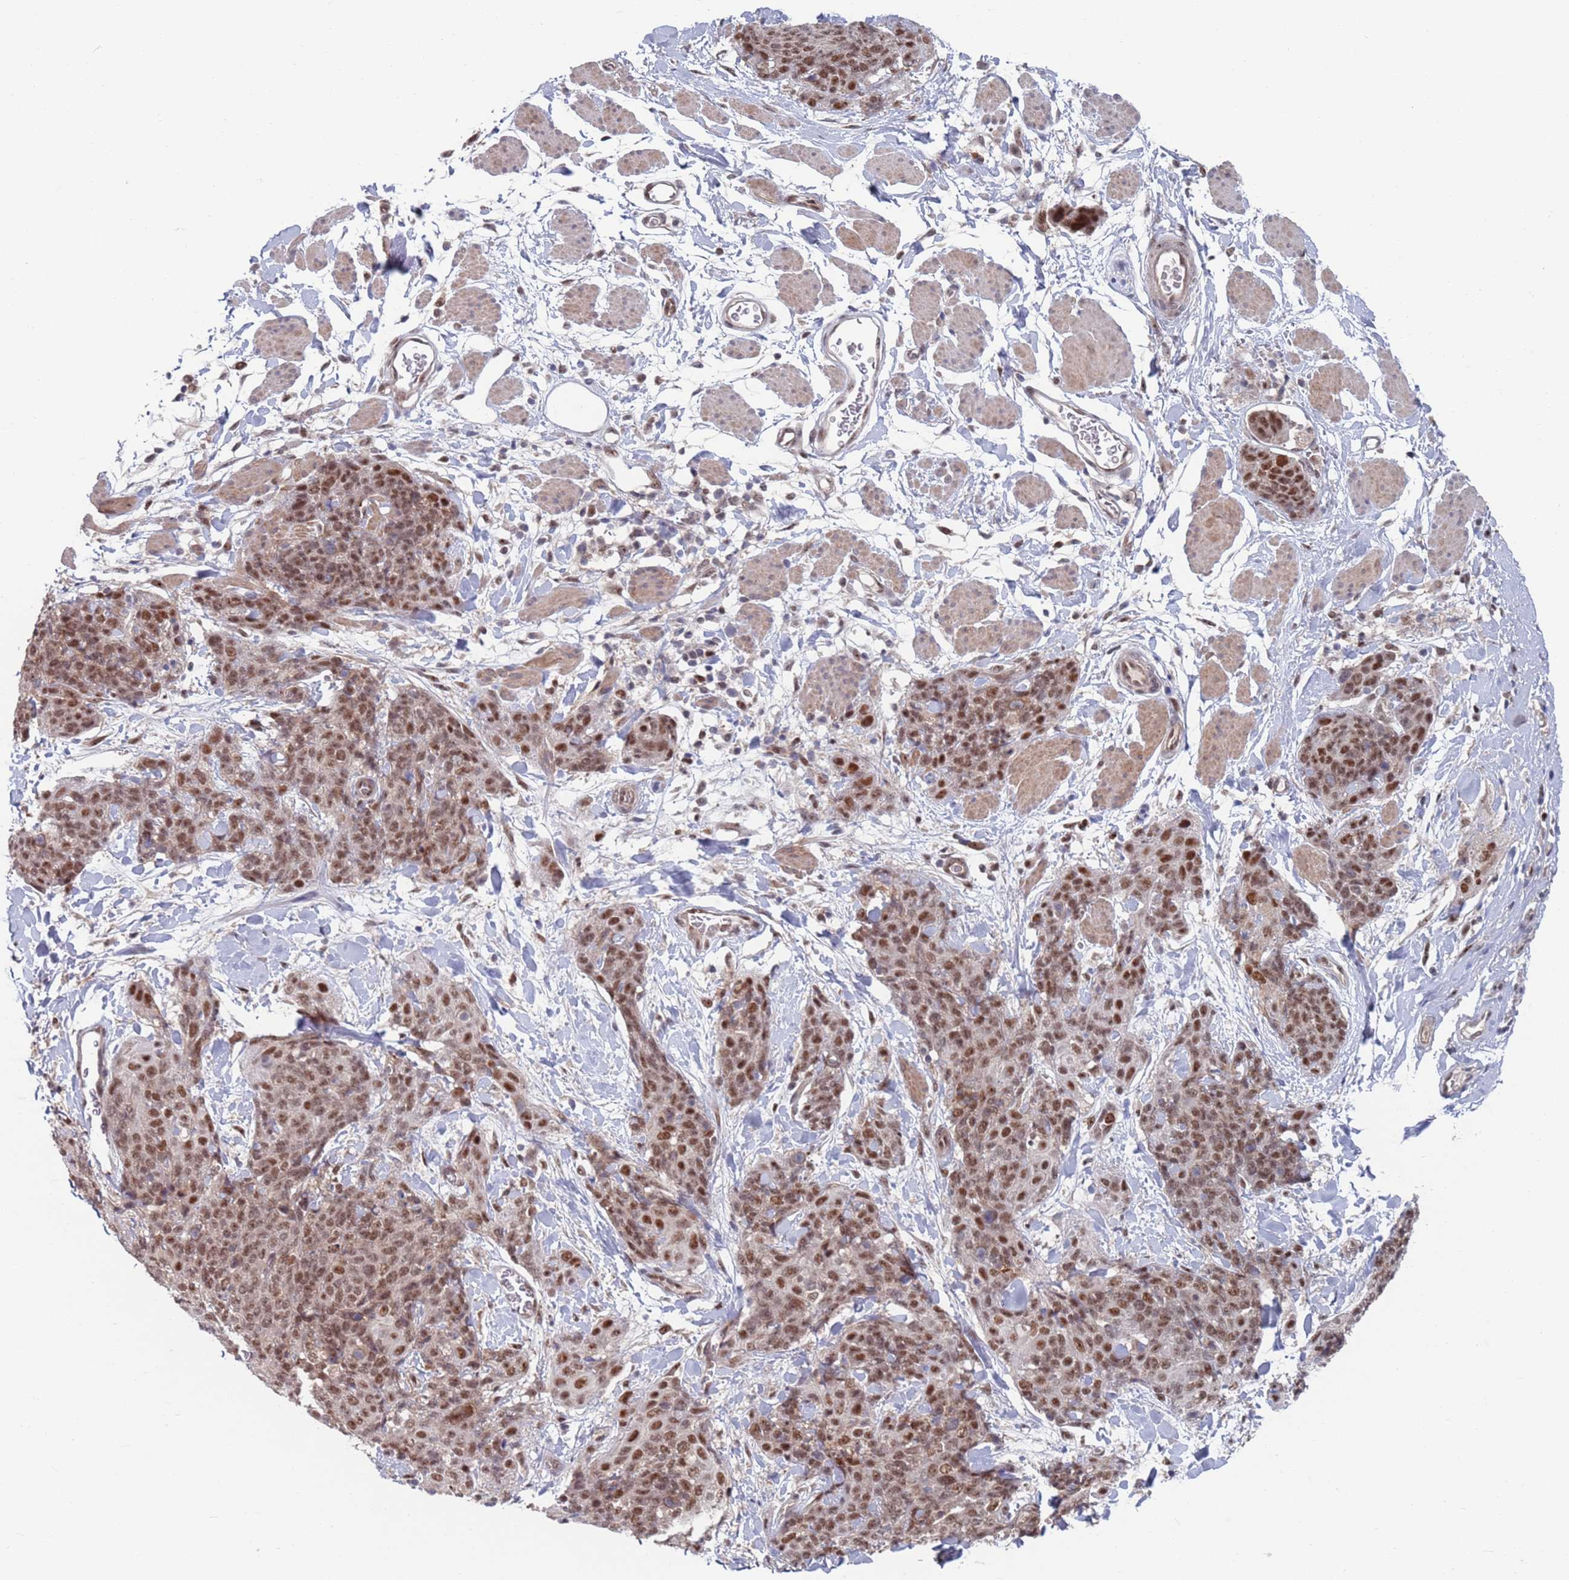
{"staining": {"intensity": "moderate", "quantity": ">75%", "location": "nuclear"}, "tissue": "skin cancer", "cell_type": "Tumor cells", "image_type": "cancer", "snomed": [{"axis": "morphology", "description": "Squamous cell carcinoma, NOS"}, {"axis": "topography", "description": "Skin"}, {"axis": "topography", "description": "Vulva"}], "caption": "A micrograph of human squamous cell carcinoma (skin) stained for a protein displays moderate nuclear brown staining in tumor cells. Nuclei are stained in blue.", "gene": "RPP25", "patient": {"sex": "female", "age": 85}}